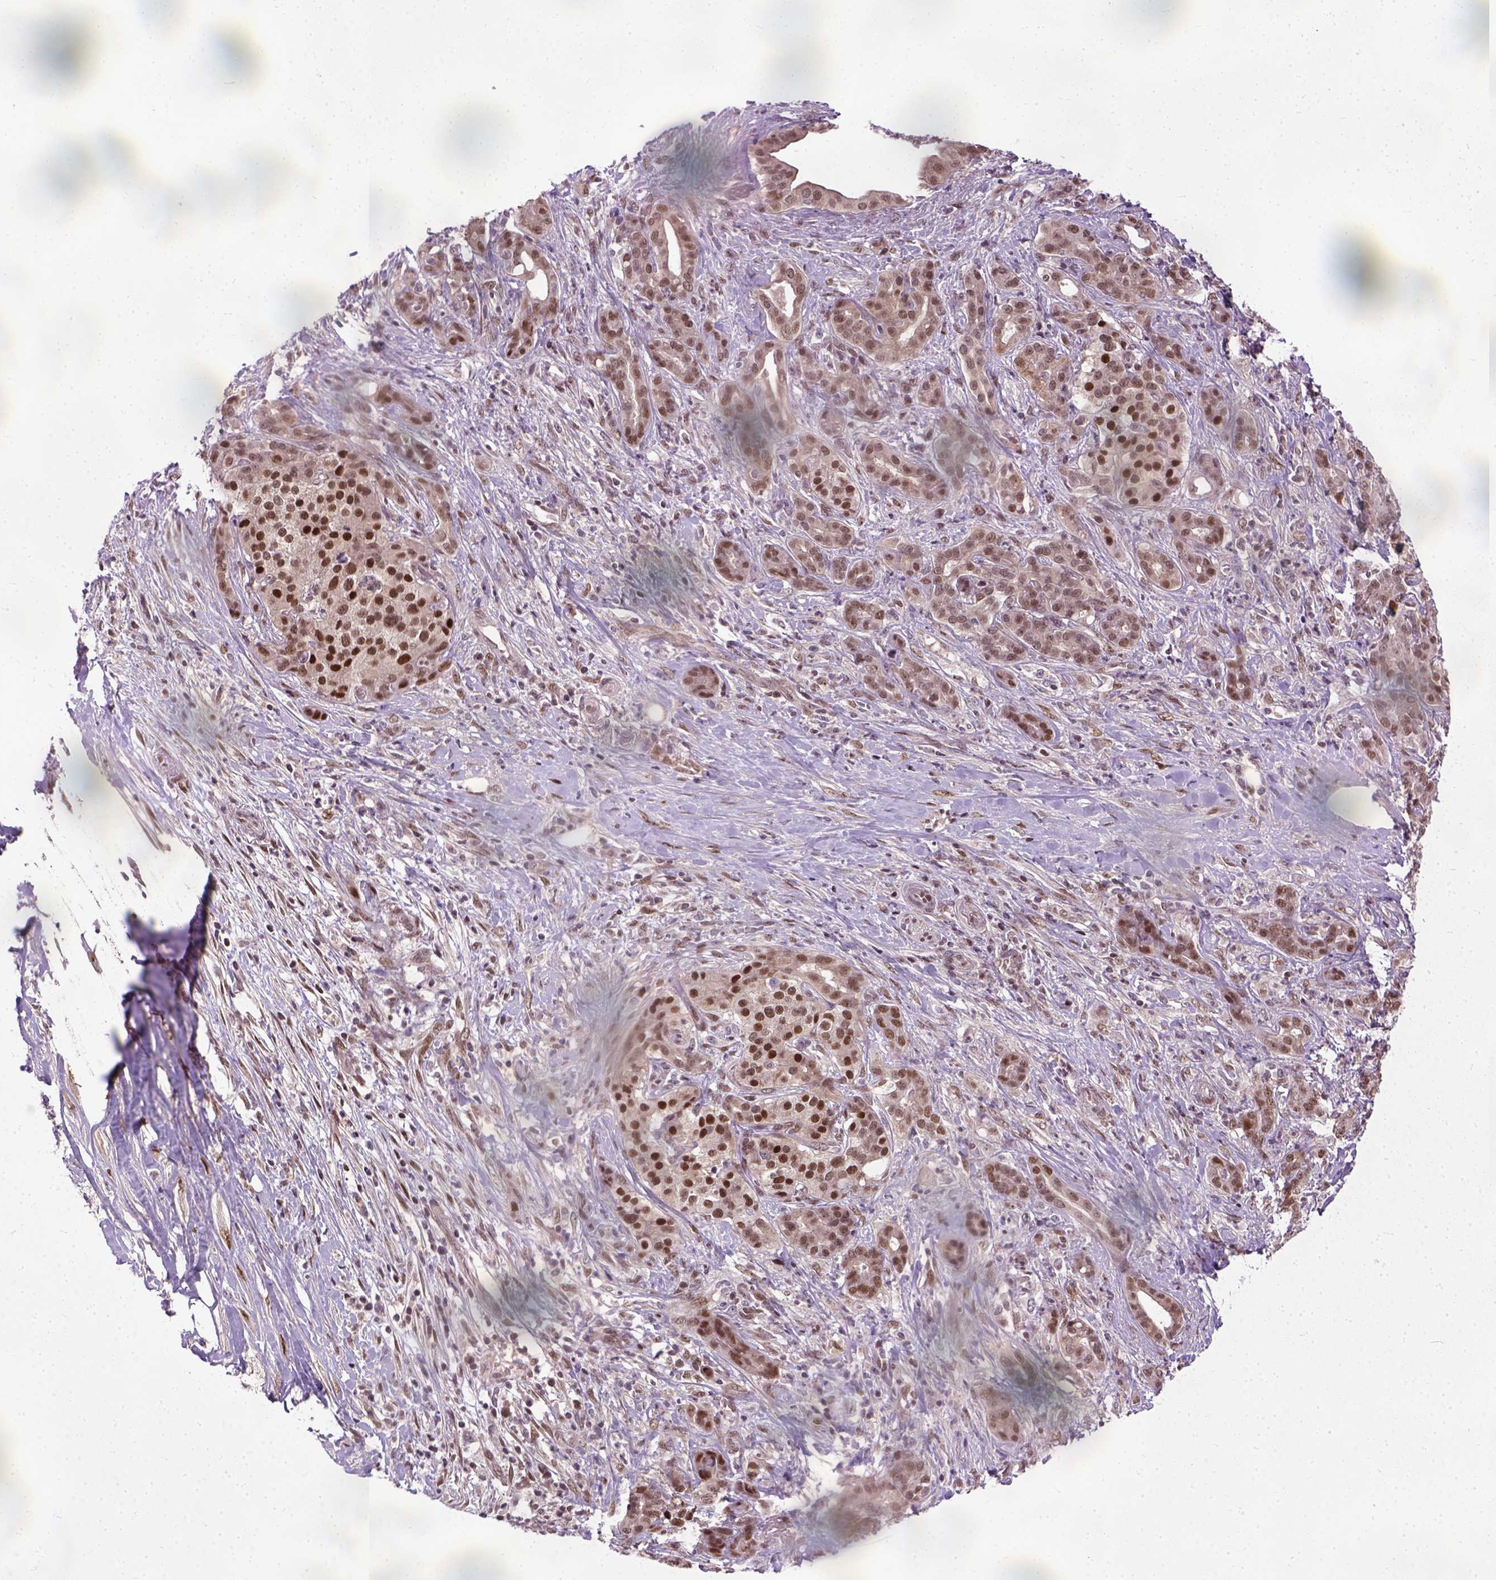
{"staining": {"intensity": "moderate", "quantity": ">75%", "location": "nuclear"}, "tissue": "pancreatic cancer", "cell_type": "Tumor cells", "image_type": "cancer", "snomed": [{"axis": "morphology", "description": "Normal tissue, NOS"}, {"axis": "morphology", "description": "Inflammation, NOS"}, {"axis": "morphology", "description": "Adenocarcinoma, NOS"}, {"axis": "topography", "description": "Pancreas"}], "caption": "This histopathology image displays immunohistochemistry (IHC) staining of pancreatic adenocarcinoma, with medium moderate nuclear staining in approximately >75% of tumor cells.", "gene": "UBA3", "patient": {"sex": "male", "age": 57}}